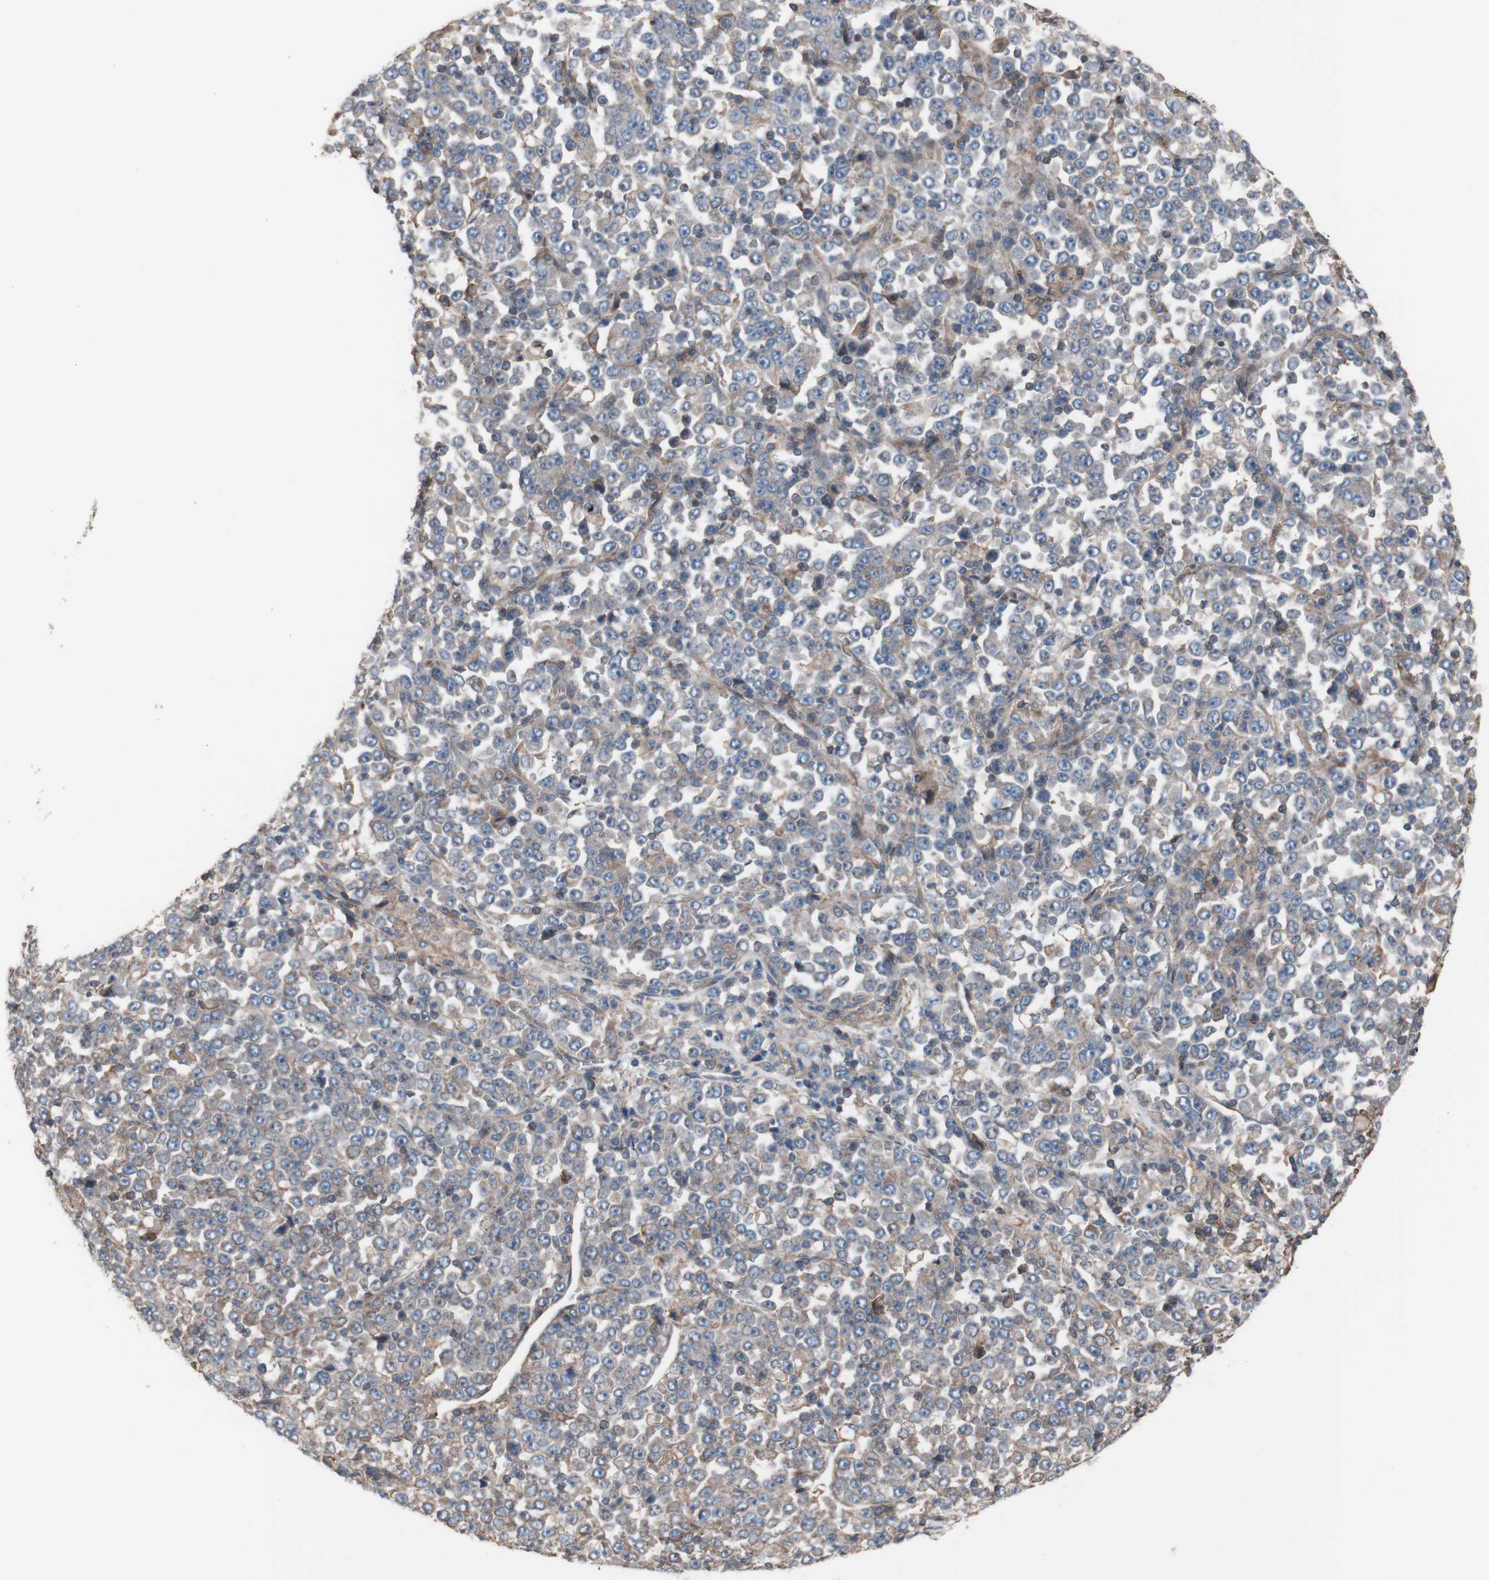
{"staining": {"intensity": "weak", "quantity": "<25%", "location": "cytoplasmic/membranous"}, "tissue": "stomach cancer", "cell_type": "Tumor cells", "image_type": "cancer", "snomed": [{"axis": "morphology", "description": "Normal tissue, NOS"}, {"axis": "morphology", "description": "Adenocarcinoma, NOS"}, {"axis": "topography", "description": "Stomach, upper"}, {"axis": "topography", "description": "Stomach"}], "caption": "The immunohistochemistry (IHC) histopathology image has no significant positivity in tumor cells of stomach adenocarcinoma tissue.", "gene": "COPB1", "patient": {"sex": "male", "age": 59}}